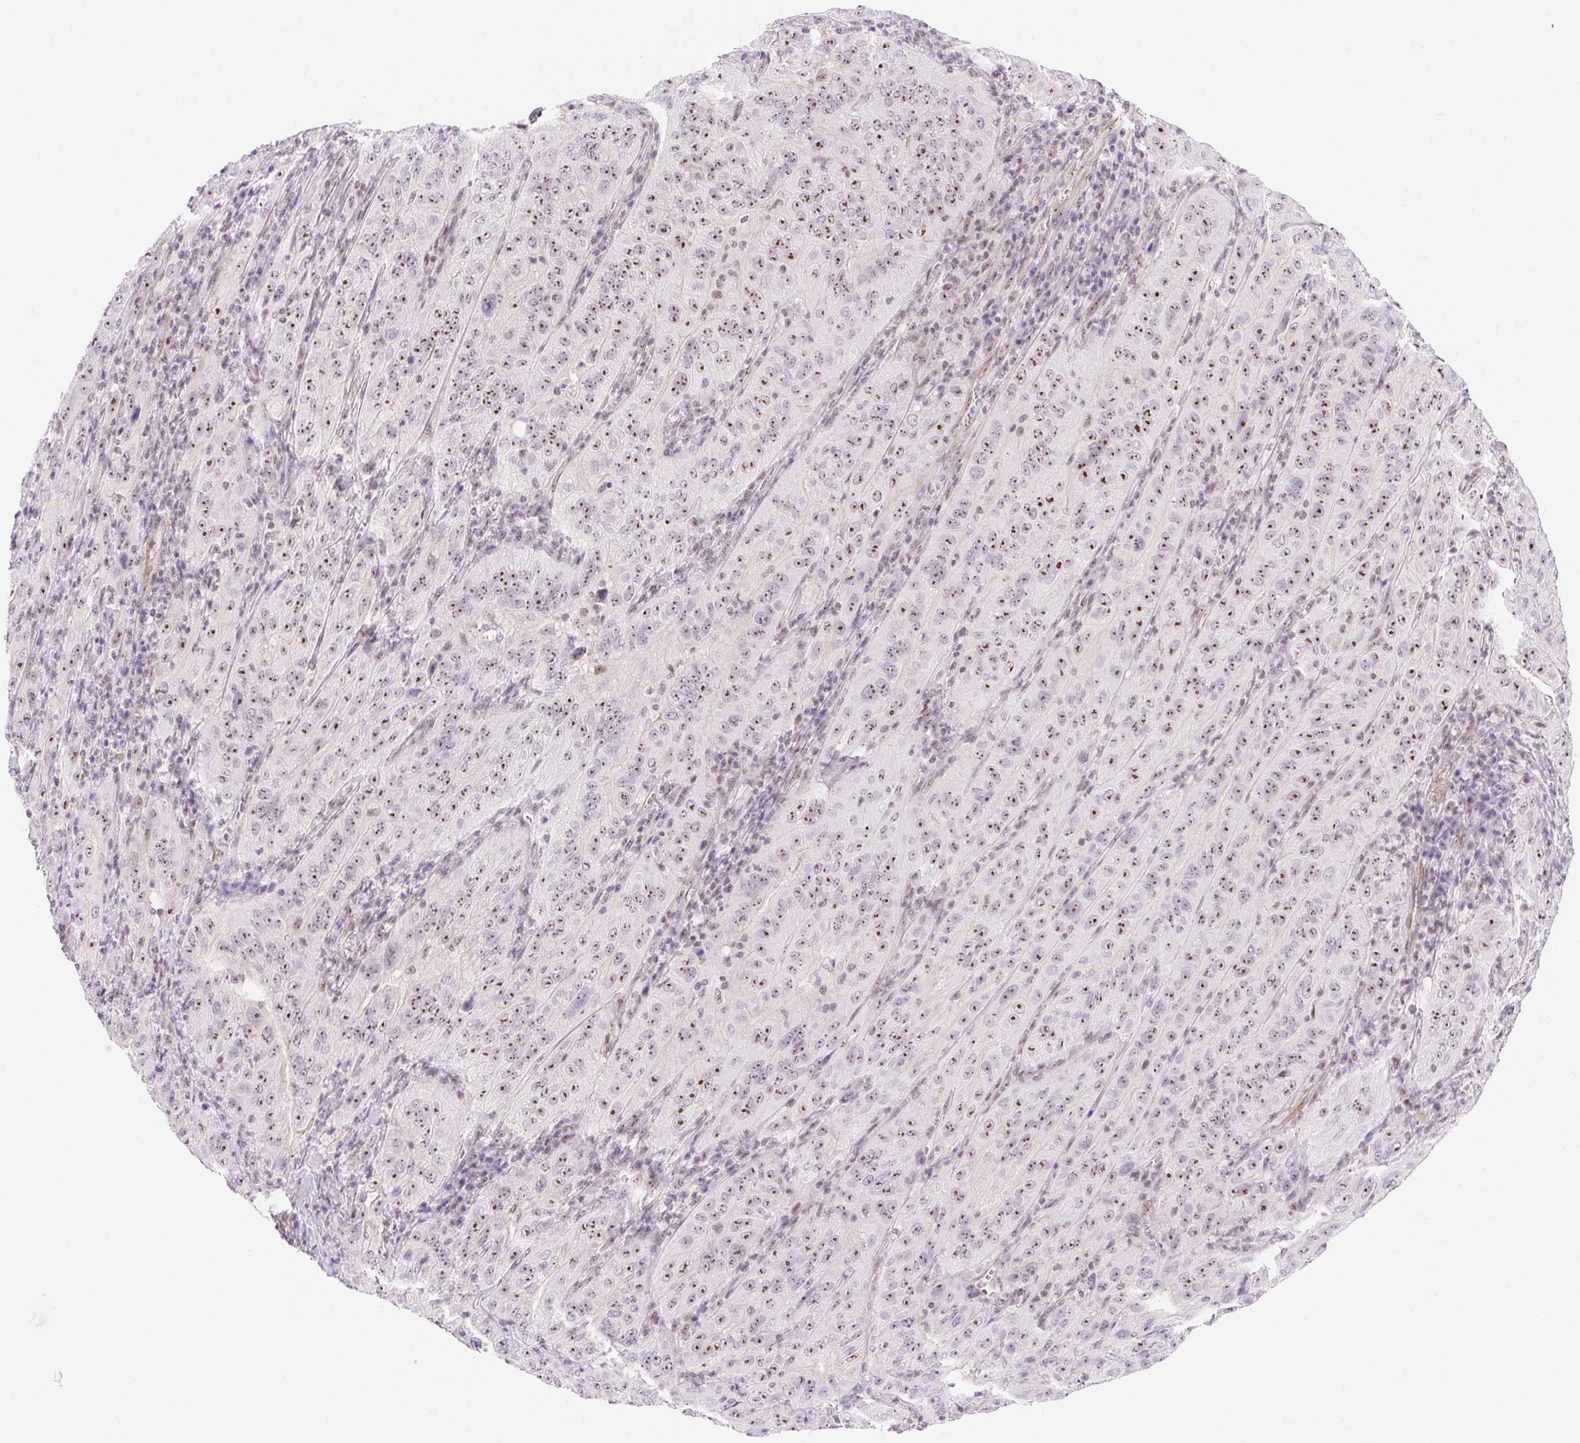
{"staining": {"intensity": "moderate", "quantity": ">75%", "location": "nuclear"}, "tissue": "pancreatic cancer", "cell_type": "Tumor cells", "image_type": "cancer", "snomed": [{"axis": "morphology", "description": "Adenocarcinoma, NOS"}, {"axis": "topography", "description": "Pancreas"}], "caption": "This is an image of immunohistochemistry (IHC) staining of adenocarcinoma (pancreatic), which shows moderate staining in the nuclear of tumor cells.", "gene": "OBP2A", "patient": {"sex": "male", "age": 63}}